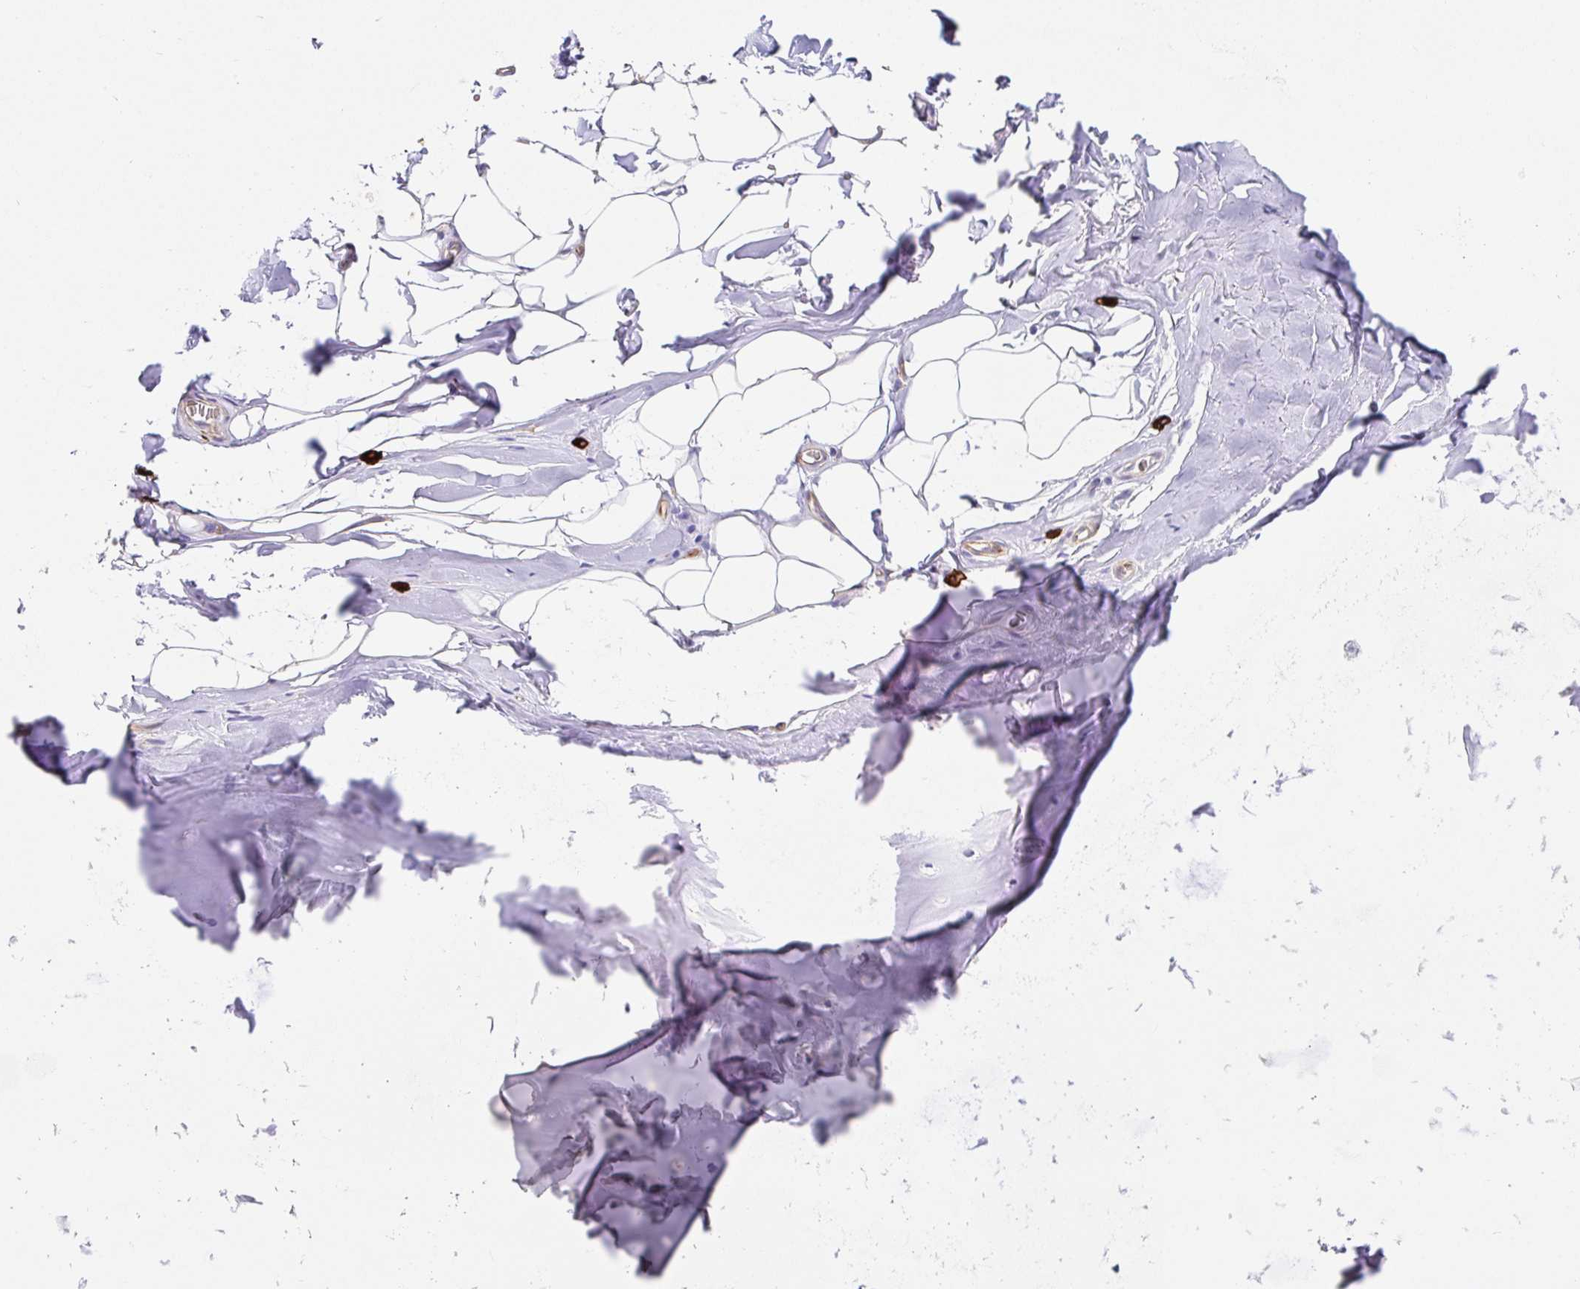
{"staining": {"intensity": "negative", "quantity": "none", "location": "none"}, "tissue": "adipose tissue", "cell_type": "Adipocytes", "image_type": "normal", "snomed": [{"axis": "morphology", "description": "Normal tissue, NOS"}, {"axis": "topography", "description": "Cartilage tissue"}, {"axis": "topography", "description": "Bronchus"}, {"axis": "topography", "description": "Peripheral nerve tissue"}], "caption": "Immunohistochemical staining of normal human adipose tissue demonstrates no significant expression in adipocytes. (Immunohistochemistry (ihc), brightfield microscopy, high magnification).", "gene": "DOCK1", "patient": {"sex": "male", "age": 67}}